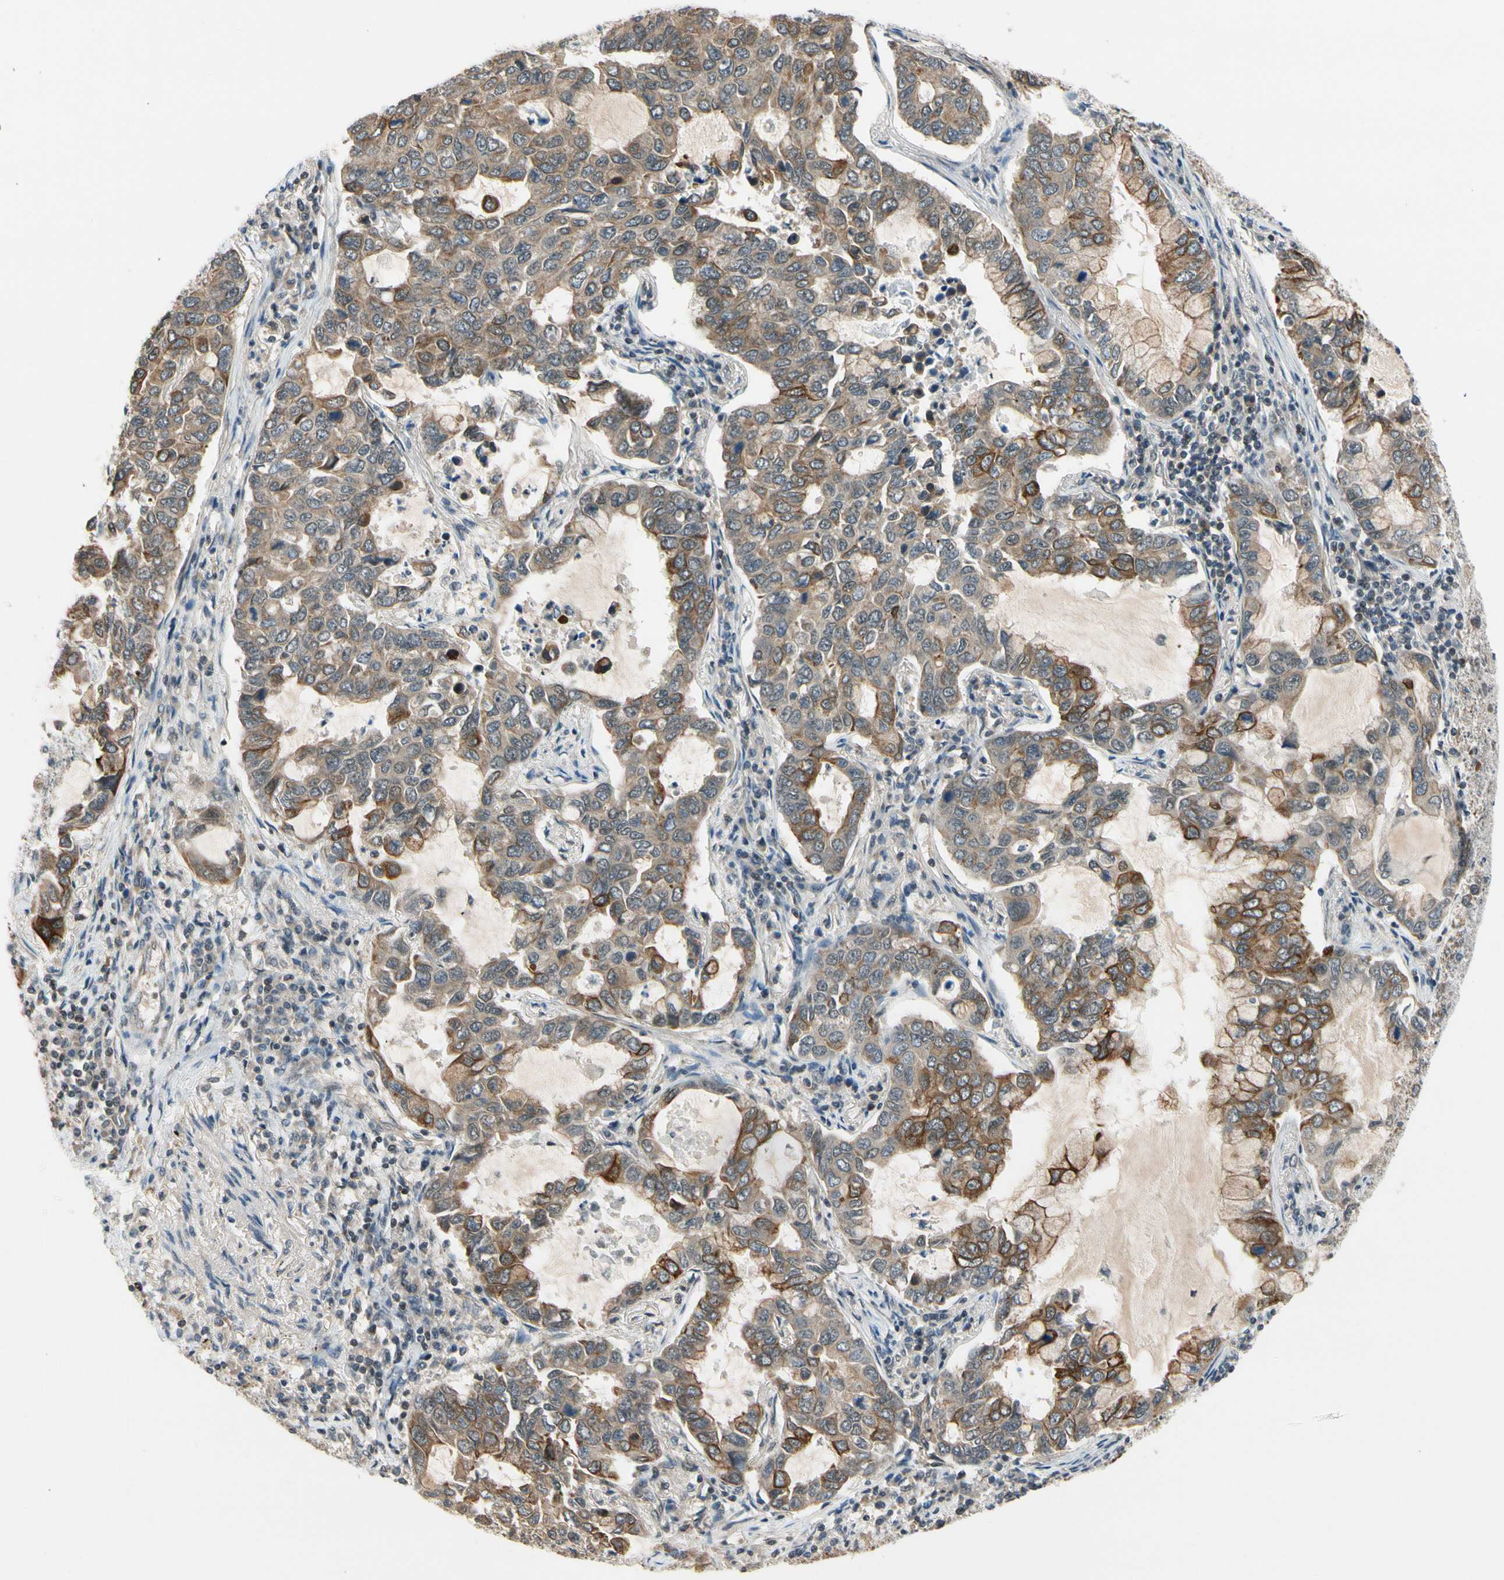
{"staining": {"intensity": "moderate", "quantity": ">75%", "location": "cytoplasmic/membranous"}, "tissue": "lung cancer", "cell_type": "Tumor cells", "image_type": "cancer", "snomed": [{"axis": "morphology", "description": "Adenocarcinoma, NOS"}, {"axis": "topography", "description": "Lung"}], "caption": "Brown immunohistochemical staining in human adenocarcinoma (lung) shows moderate cytoplasmic/membranous staining in approximately >75% of tumor cells.", "gene": "TAF12", "patient": {"sex": "male", "age": 64}}